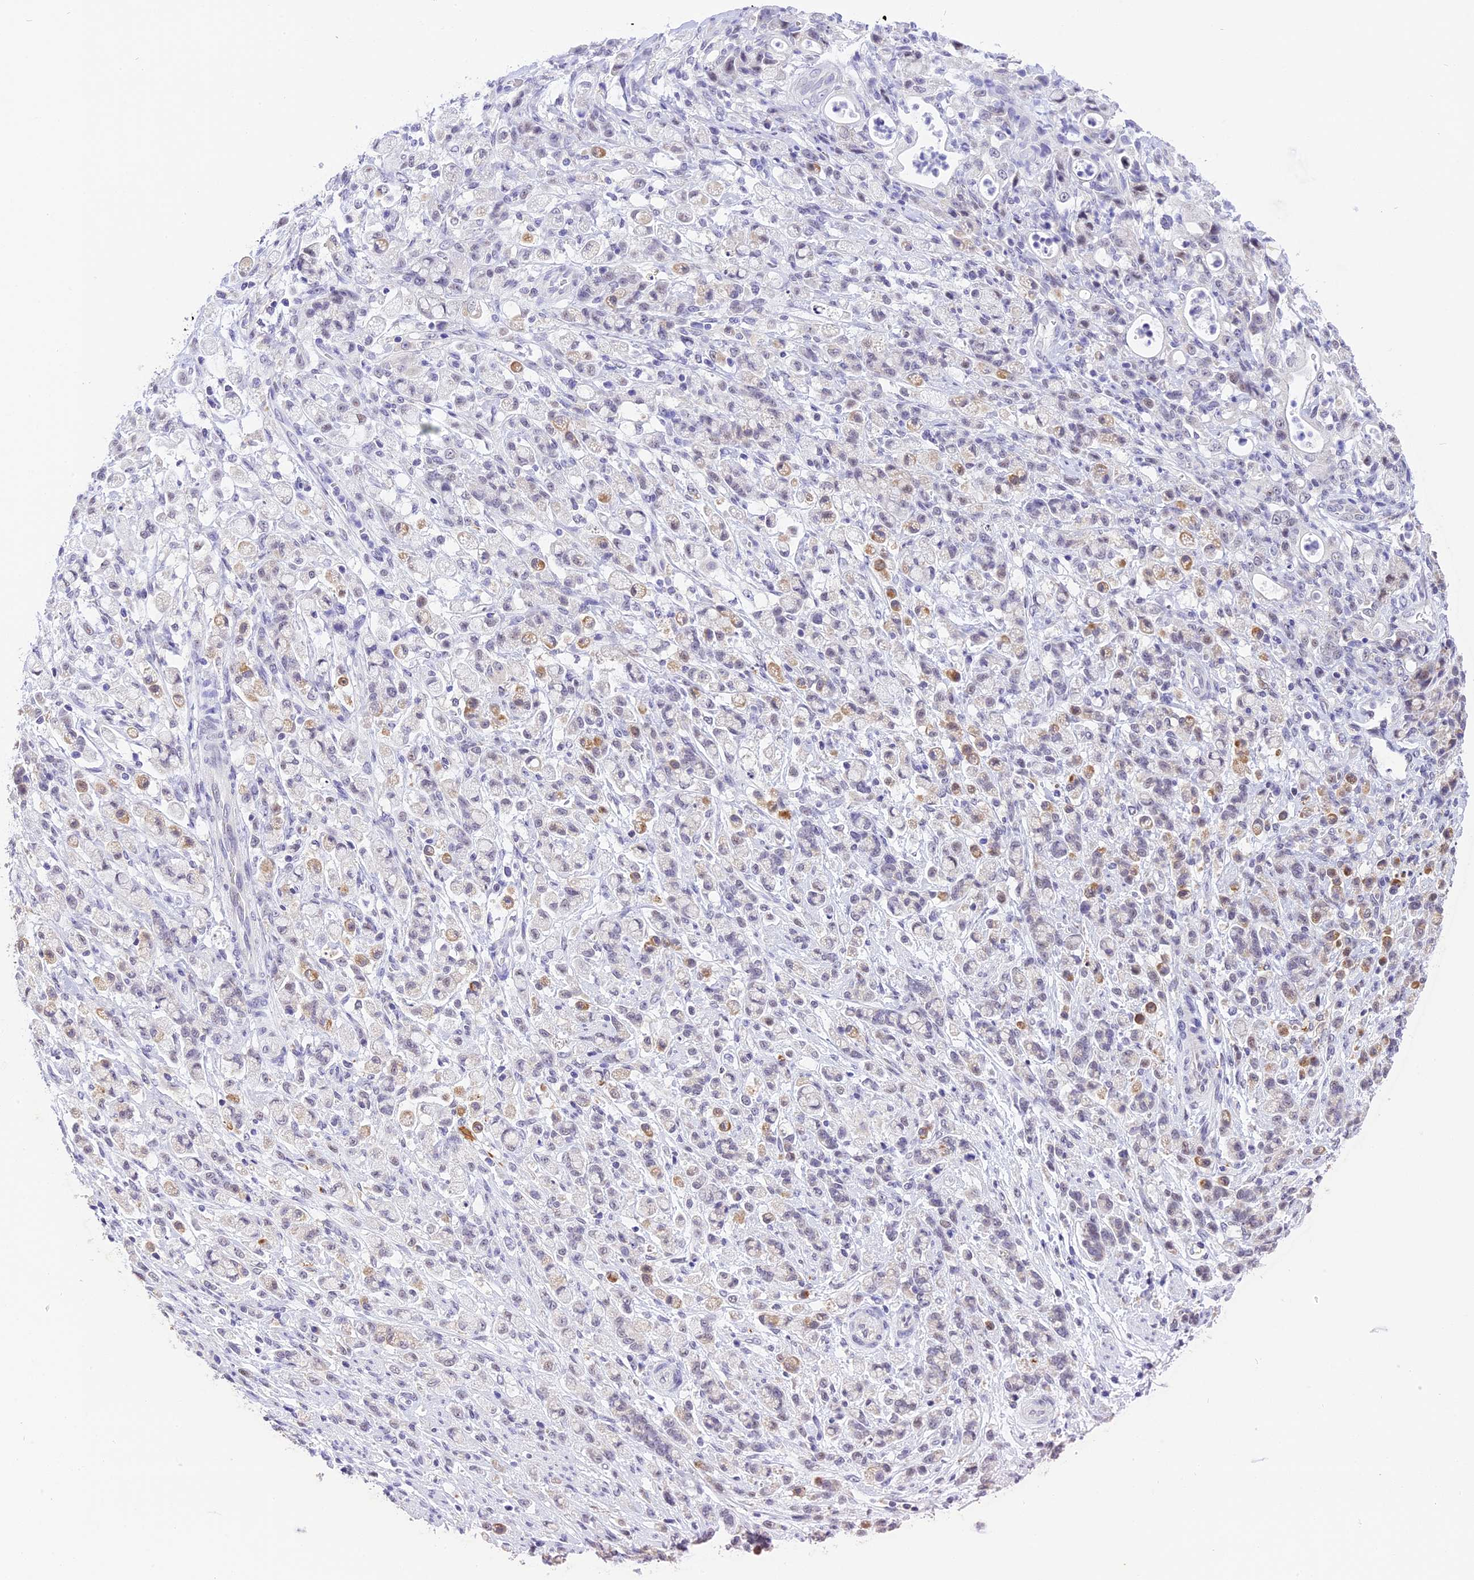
{"staining": {"intensity": "weak", "quantity": "<25%", "location": "cytoplasmic/membranous"}, "tissue": "stomach cancer", "cell_type": "Tumor cells", "image_type": "cancer", "snomed": [{"axis": "morphology", "description": "Adenocarcinoma, NOS"}, {"axis": "topography", "description": "Stomach"}], "caption": "This is an immunohistochemistry (IHC) micrograph of adenocarcinoma (stomach). There is no staining in tumor cells.", "gene": "AHSP", "patient": {"sex": "female", "age": 60}}